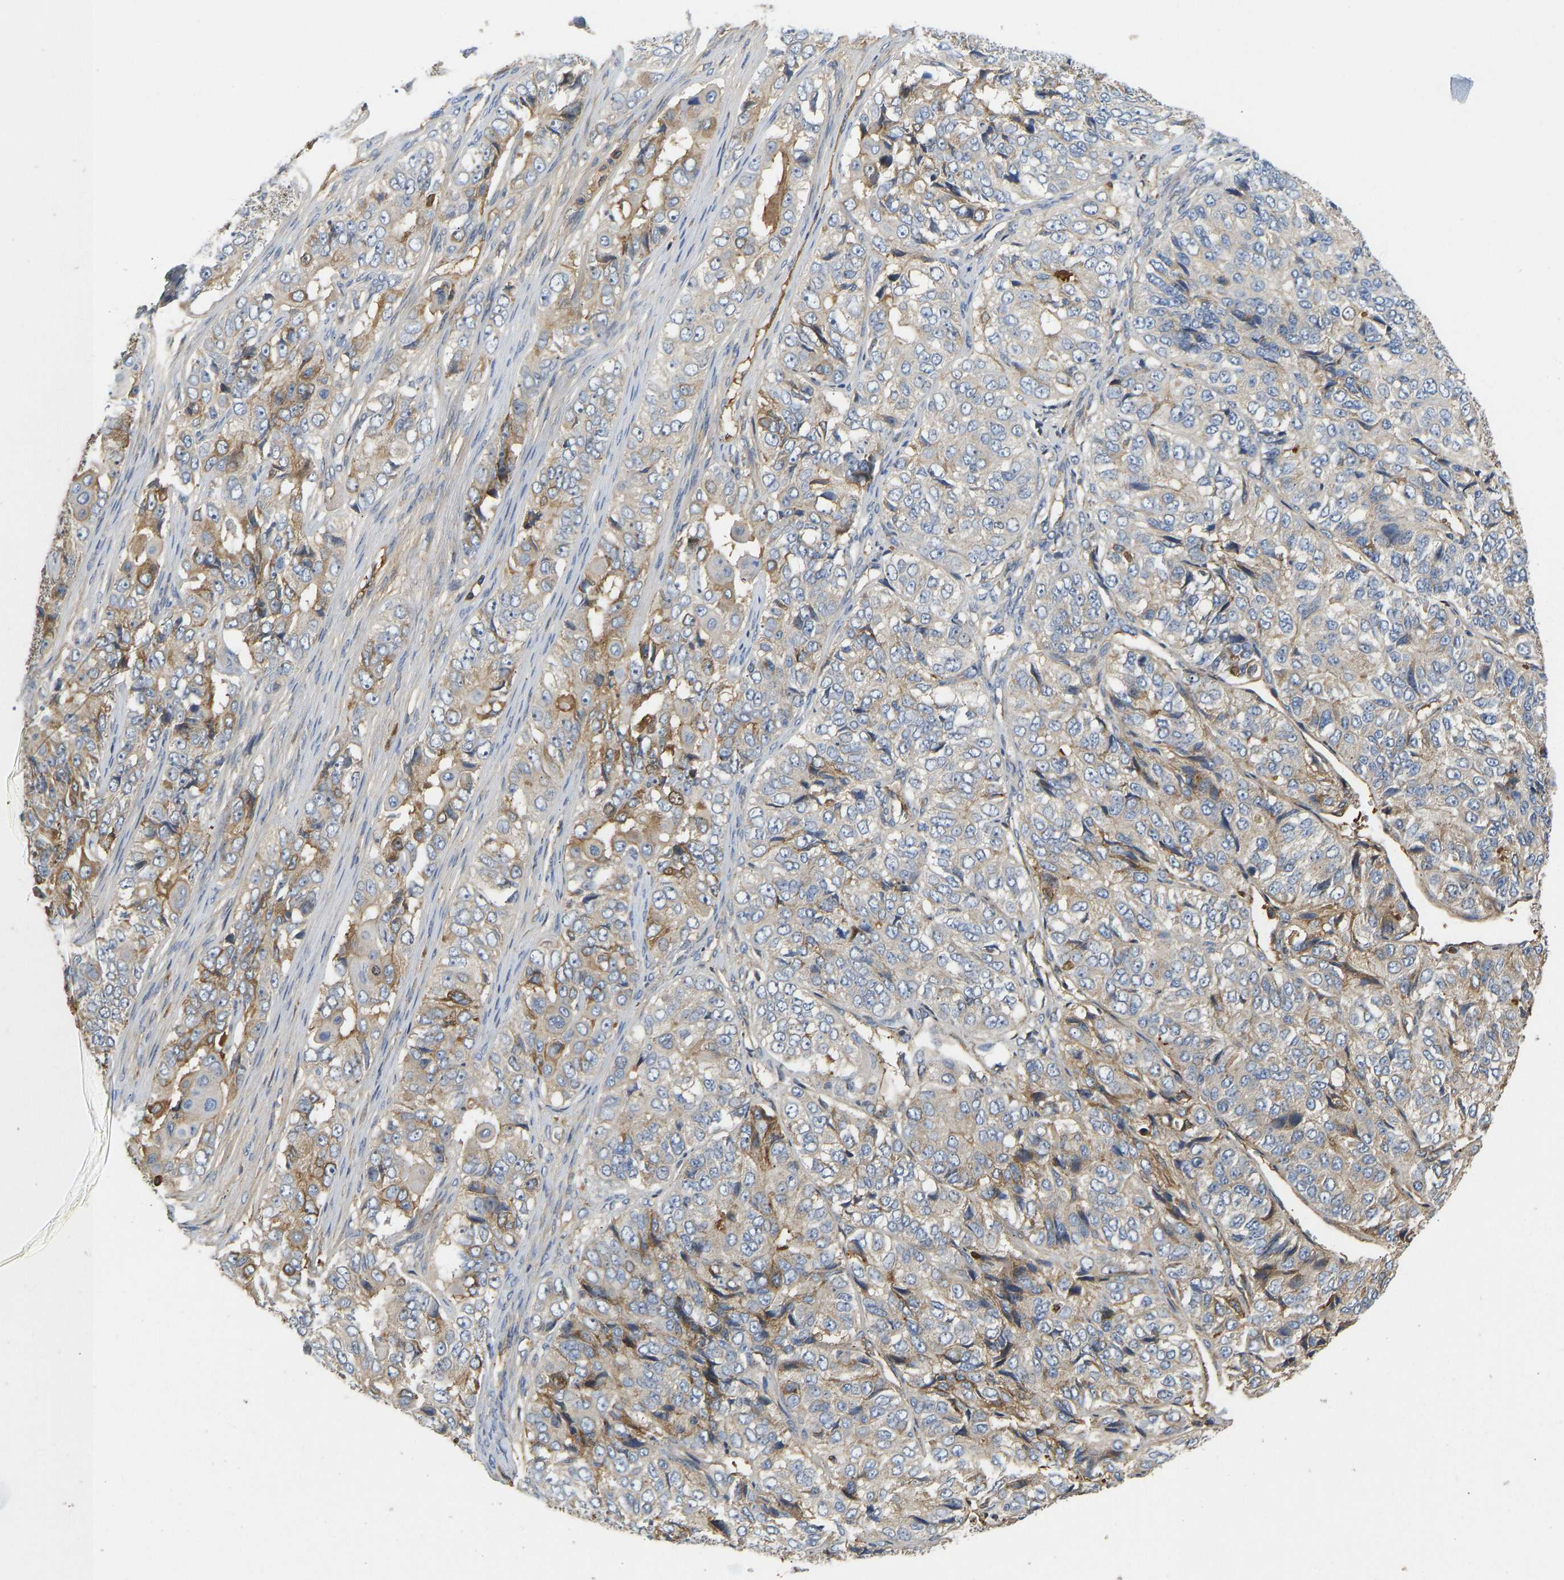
{"staining": {"intensity": "moderate", "quantity": "25%-75%", "location": "cytoplasmic/membranous"}, "tissue": "ovarian cancer", "cell_type": "Tumor cells", "image_type": "cancer", "snomed": [{"axis": "morphology", "description": "Carcinoma, endometroid"}, {"axis": "topography", "description": "Ovary"}], "caption": "The immunohistochemical stain shows moderate cytoplasmic/membranous staining in tumor cells of ovarian cancer tissue. The protein is stained brown, and the nuclei are stained in blue (DAB IHC with brightfield microscopy, high magnification).", "gene": "VCPKMT", "patient": {"sex": "female", "age": 51}}